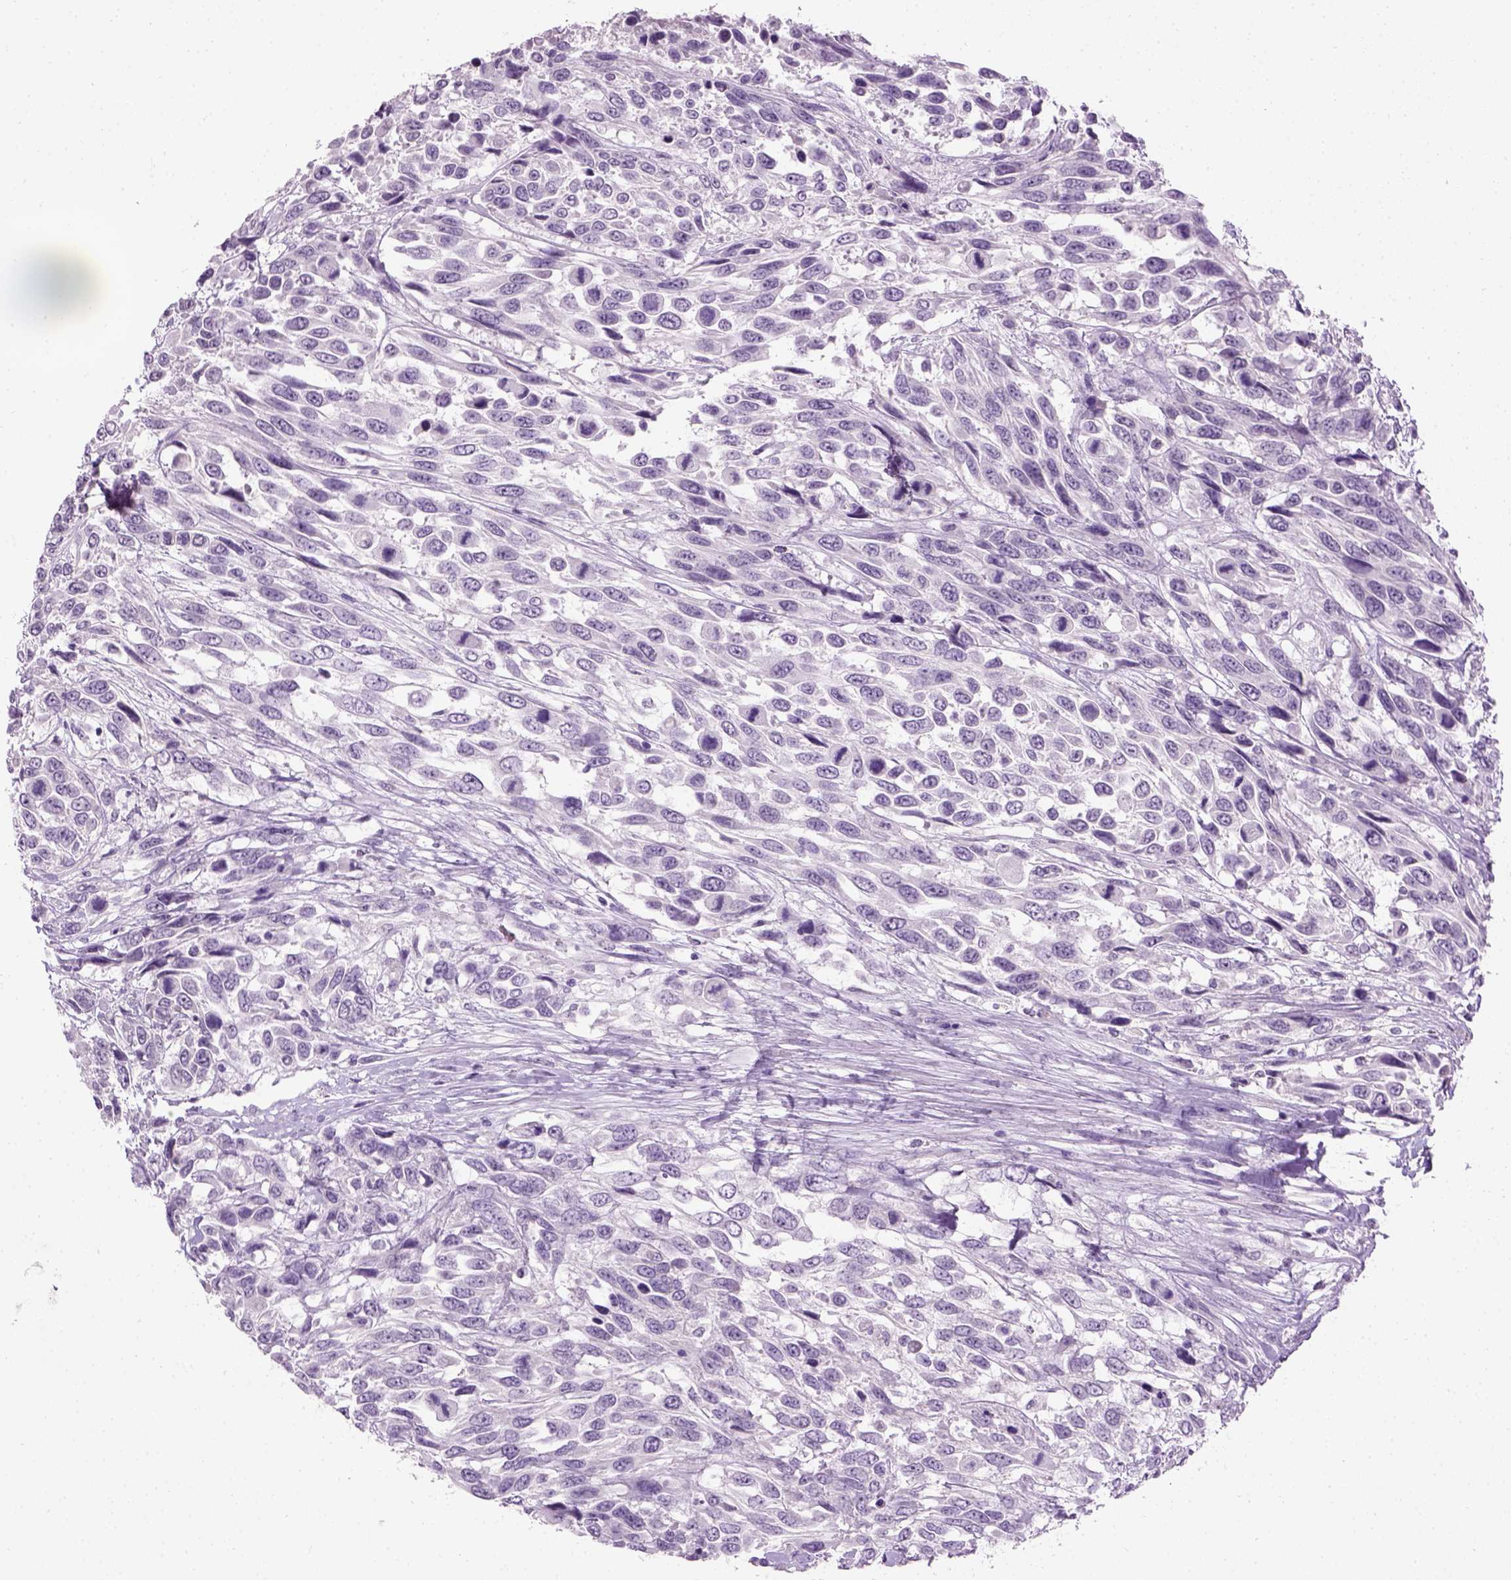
{"staining": {"intensity": "negative", "quantity": "none", "location": "none"}, "tissue": "urothelial cancer", "cell_type": "Tumor cells", "image_type": "cancer", "snomed": [{"axis": "morphology", "description": "Urothelial carcinoma, High grade"}, {"axis": "topography", "description": "Urinary bladder"}], "caption": "The immunohistochemistry image has no significant expression in tumor cells of high-grade urothelial carcinoma tissue.", "gene": "GABRB2", "patient": {"sex": "female", "age": 70}}